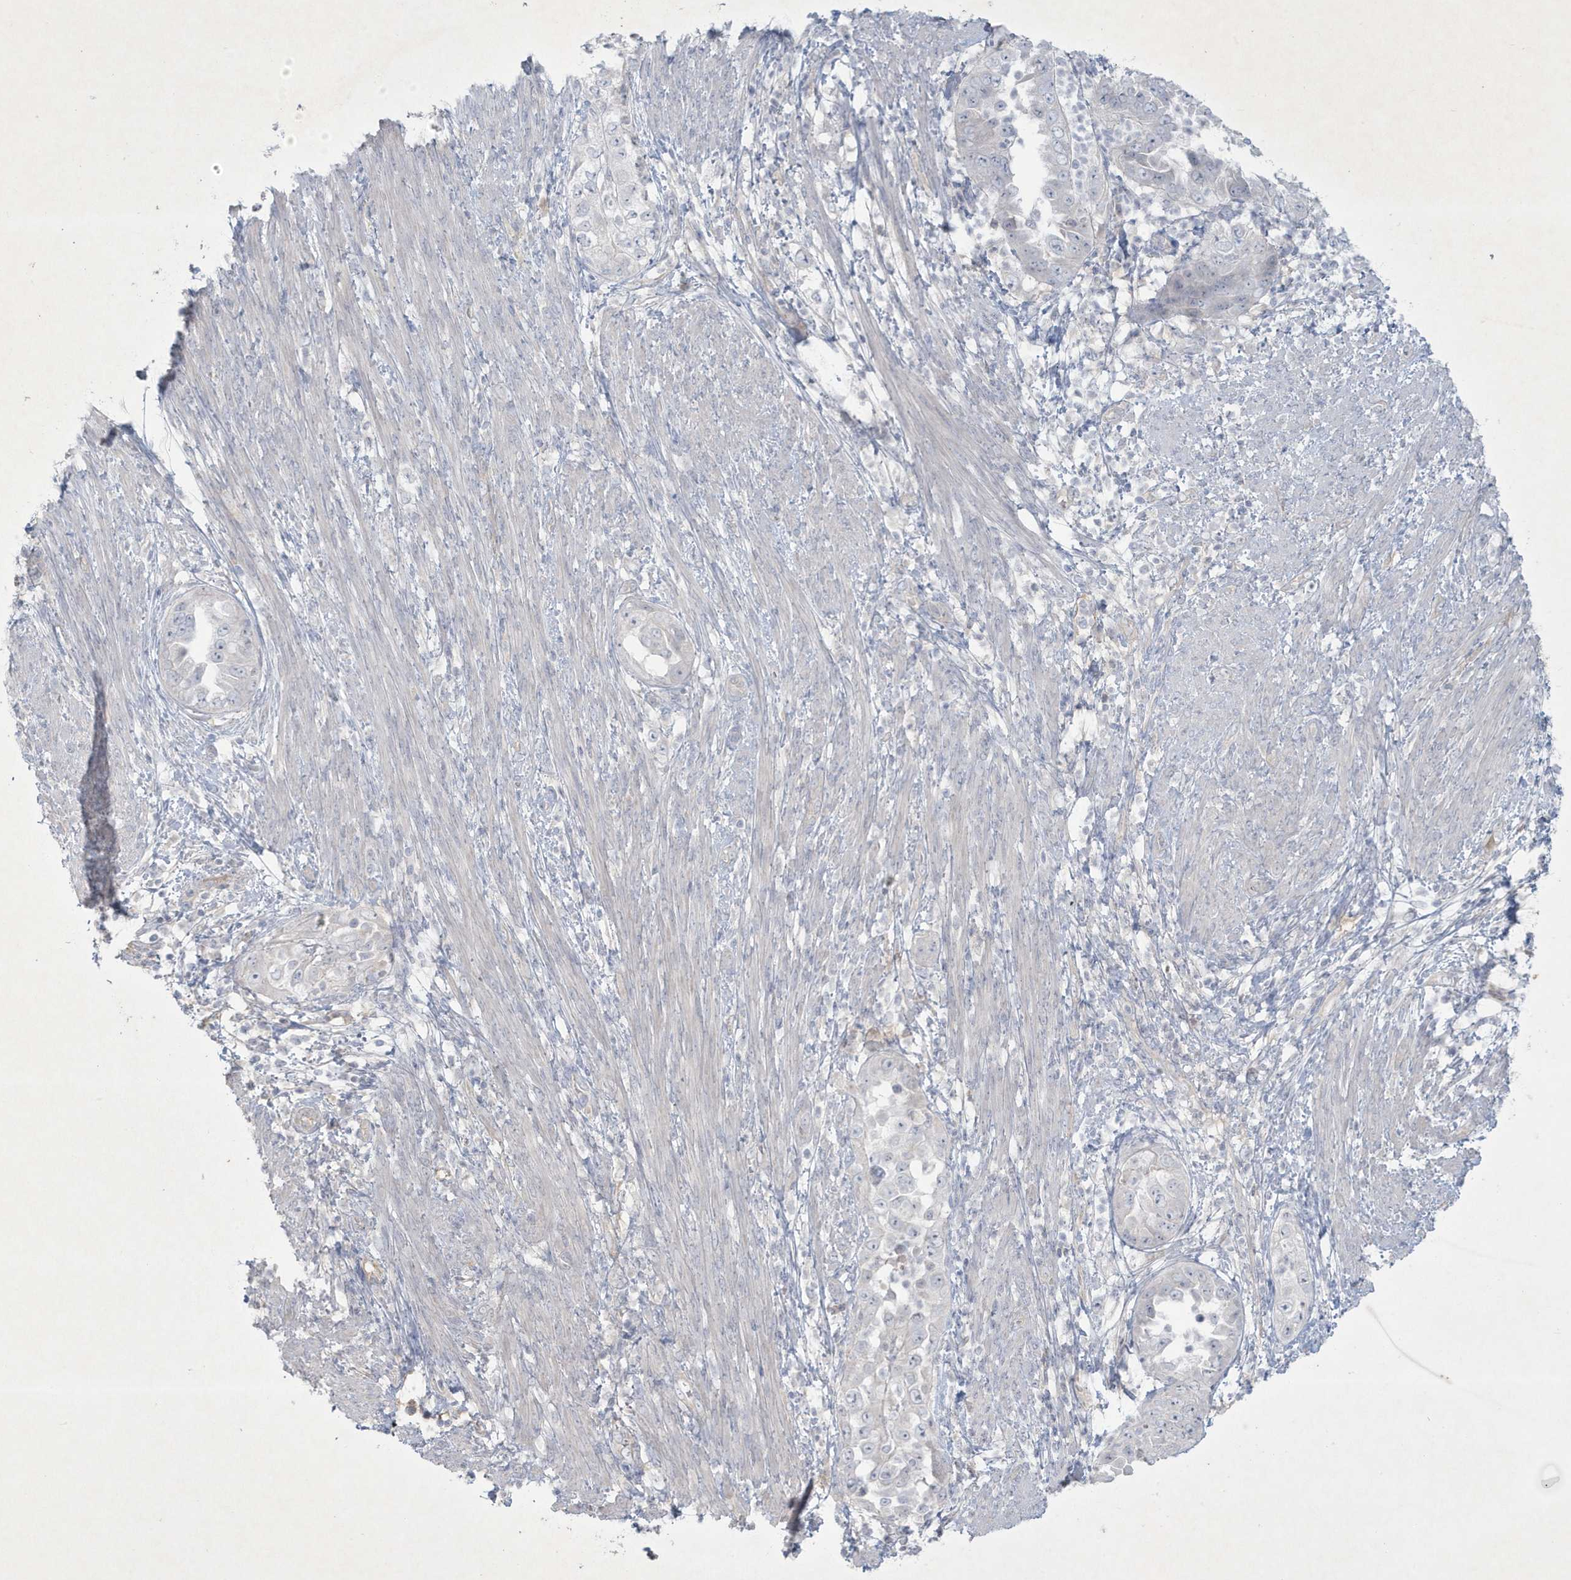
{"staining": {"intensity": "negative", "quantity": "none", "location": "none"}, "tissue": "endometrial cancer", "cell_type": "Tumor cells", "image_type": "cancer", "snomed": [{"axis": "morphology", "description": "Adenocarcinoma, NOS"}, {"axis": "topography", "description": "Endometrium"}], "caption": "The IHC image has no significant expression in tumor cells of endometrial cancer (adenocarcinoma) tissue.", "gene": "CCDC24", "patient": {"sex": "female", "age": 85}}